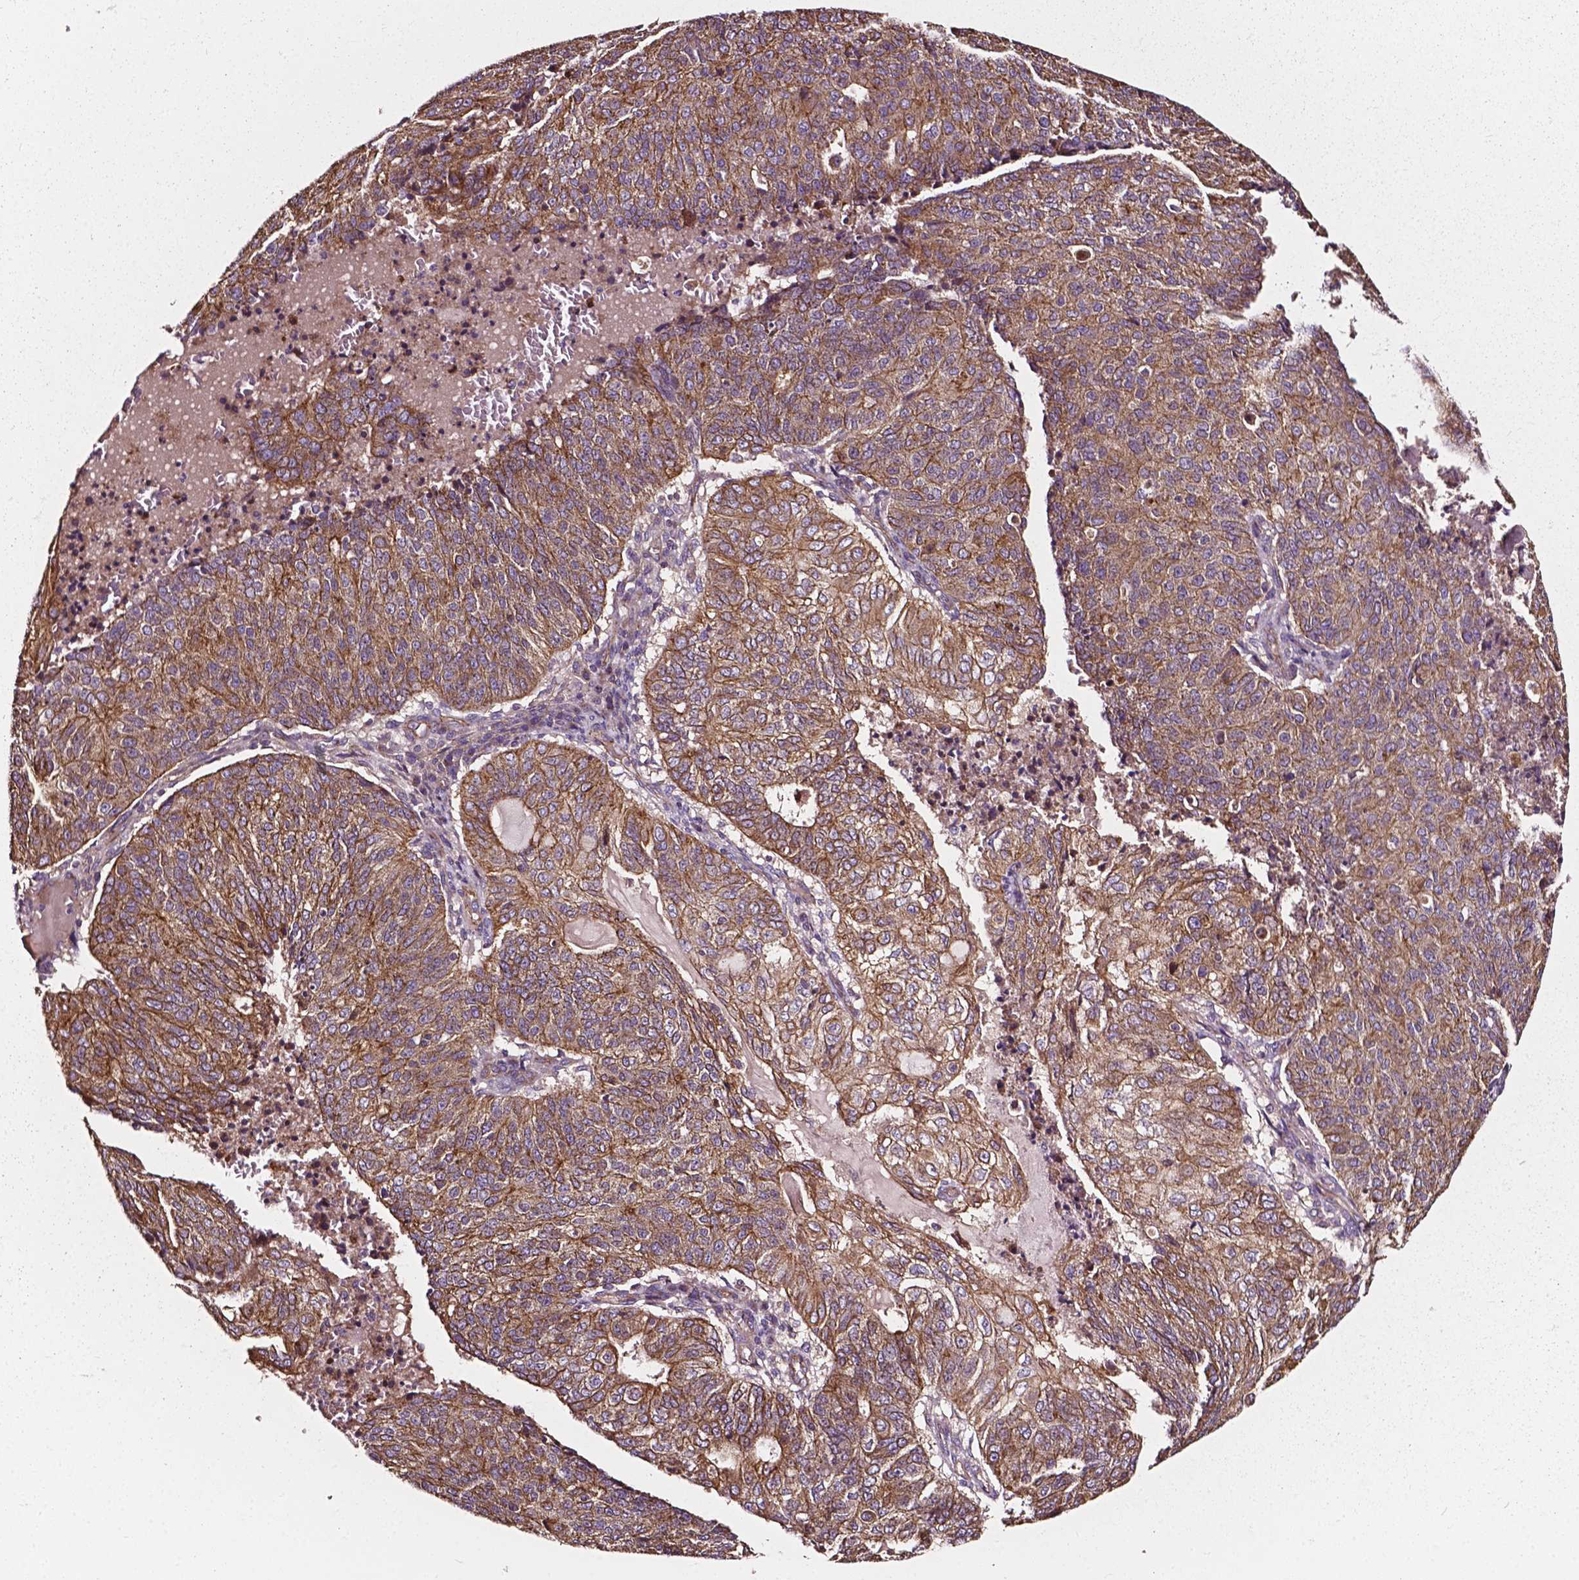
{"staining": {"intensity": "moderate", "quantity": ">75%", "location": "cytoplasmic/membranous"}, "tissue": "endometrial cancer", "cell_type": "Tumor cells", "image_type": "cancer", "snomed": [{"axis": "morphology", "description": "Adenocarcinoma, NOS"}, {"axis": "topography", "description": "Endometrium"}], "caption": "This histopathology image shows IHC staining of human endometrial adenocarcinoma, with medium moderate cytoplasmic/membranous positivity in about >75% of tumor cells.", "gene": "ATG16L1", "patient": {"sex": "female", "age": 82}}